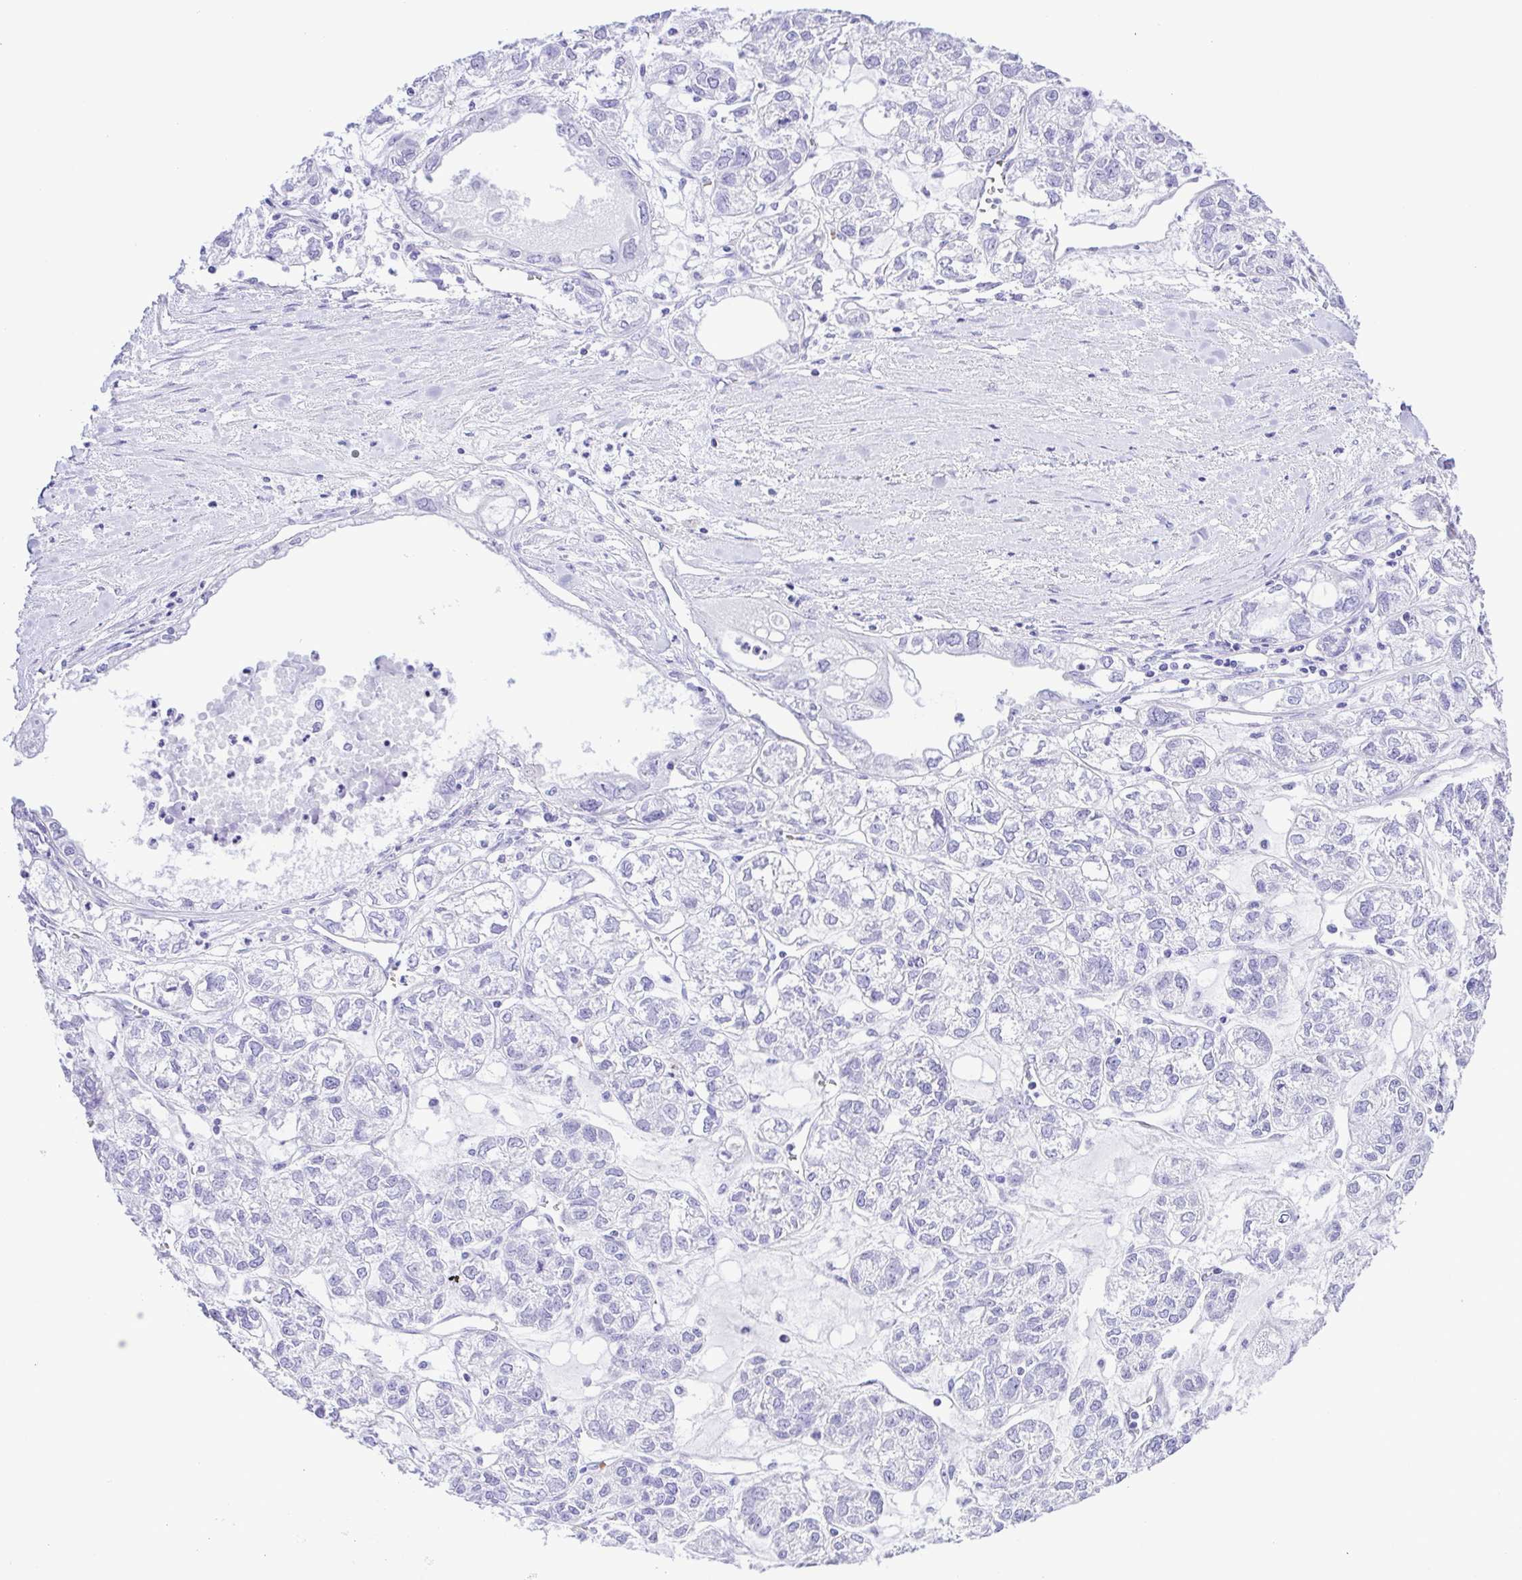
{"staining": {"intensity": "negative", "quantity": "none", "location": "none"}, "tissue": "ovarian cancer", "cell_type": "Tumor cells", "image_type": "cancer", "snomed": [{"axis": "morphology", "description": "Carcinoma, endometroid"}, {"axis": "topography", "description": "Ovary"}], "caption": "Tumor cells show no significant protein expression in ovarian cancer (endometroid carcinoma).", "gene": "SYT1", "patient": {"sex": "female", "age": 64}}